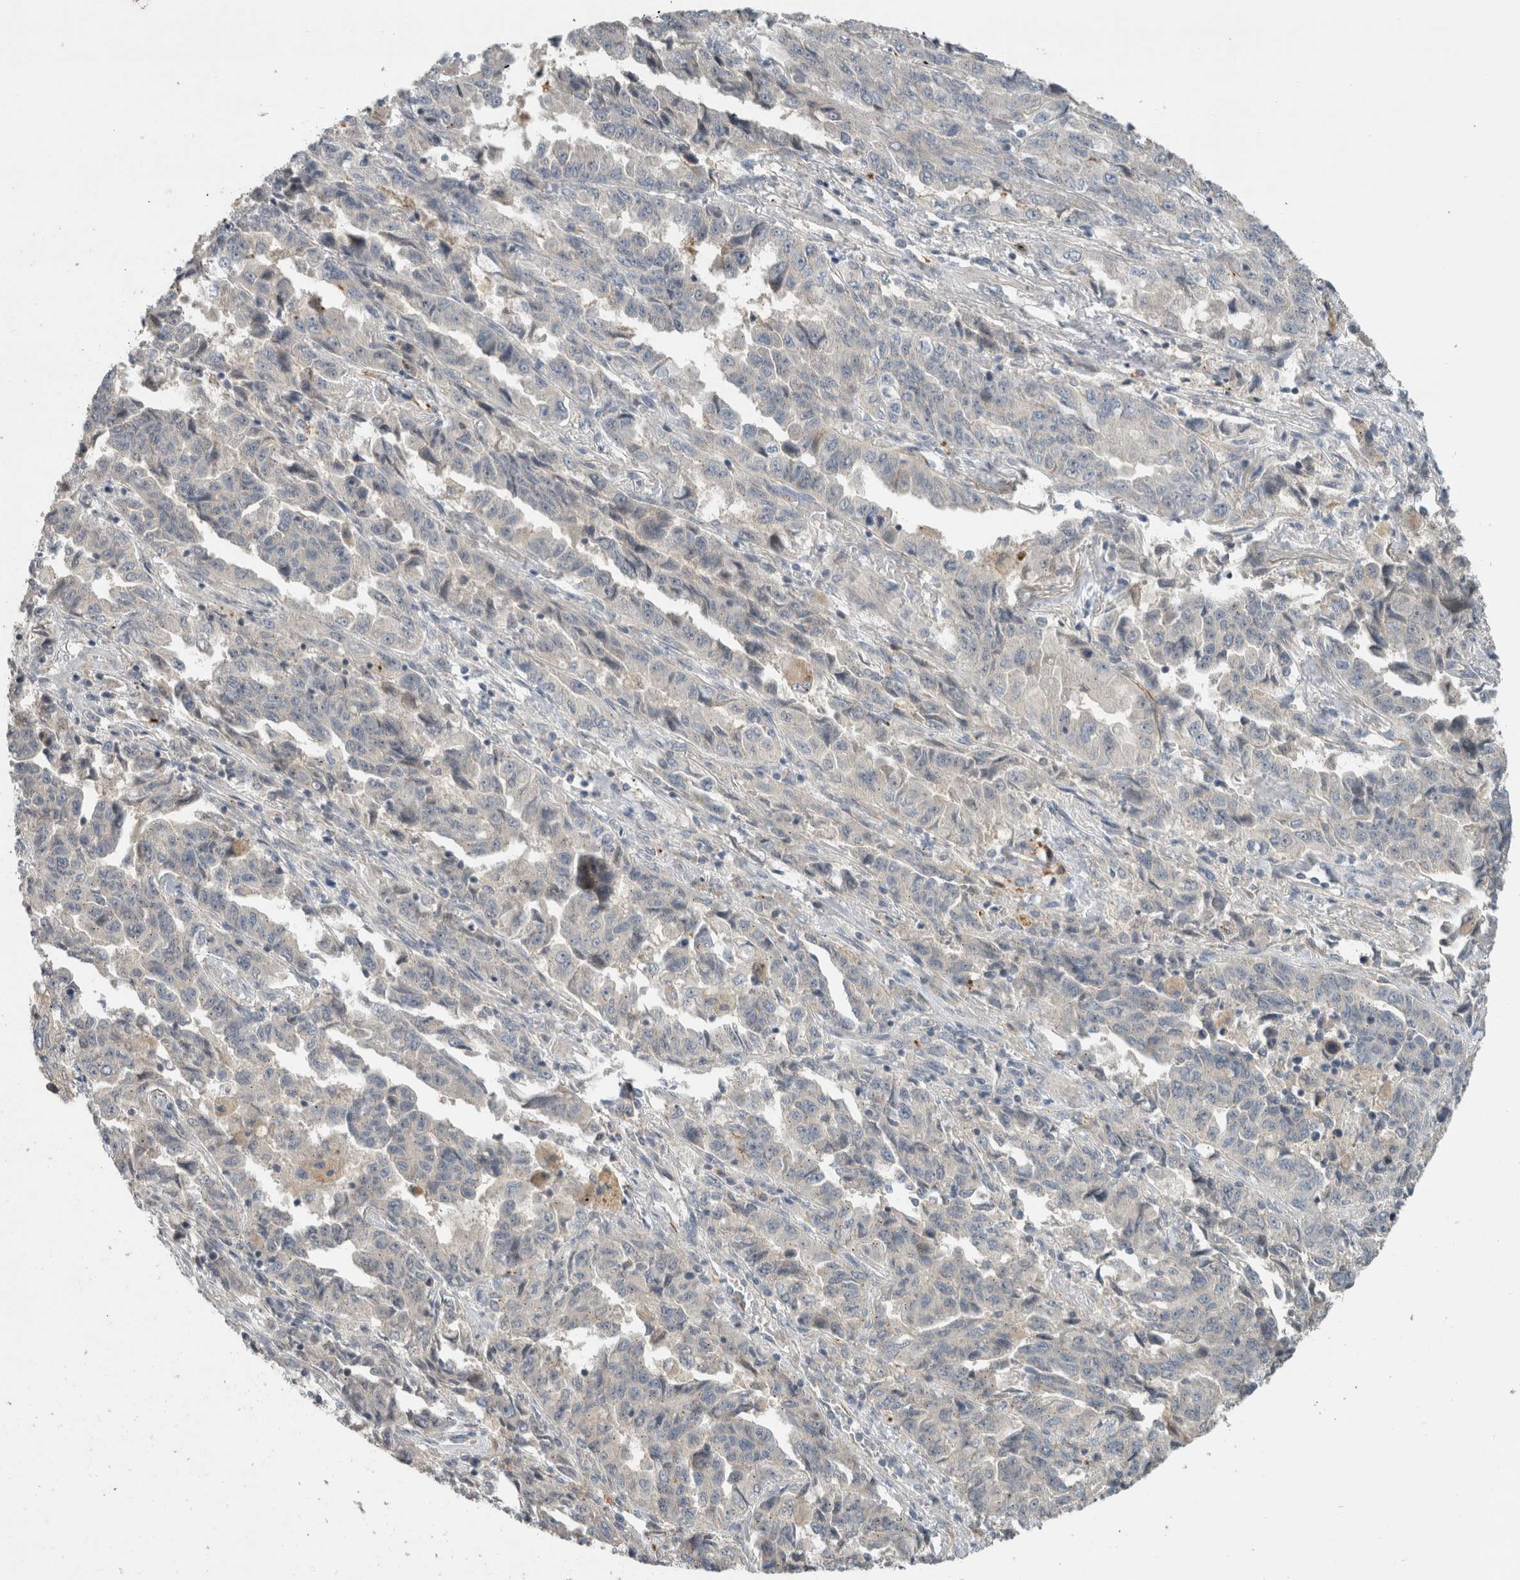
{"staining": {"intensity": "negative", "quantity": "none", "location": "none"}, "tissue": "lung cancer", "cell_type": "Tumor cells", "image_type": "cancer", "snomed": [{"axis": "morphology", "description": "Adenocarcinoma, NOS"}, {"axis": "topography", "description": "Lung"}], "caption": "The IHC image has no significant staining in tumor cells of lung adenocarcinoma tissue. The staining was performed using DAB to visualize the protein expression in brown, while the nuclei were stained in blue with hematoxylin (Magnification: 20x).", "gene": "ERCC6L2", "patient": {"sex": "female", "age": 51}}